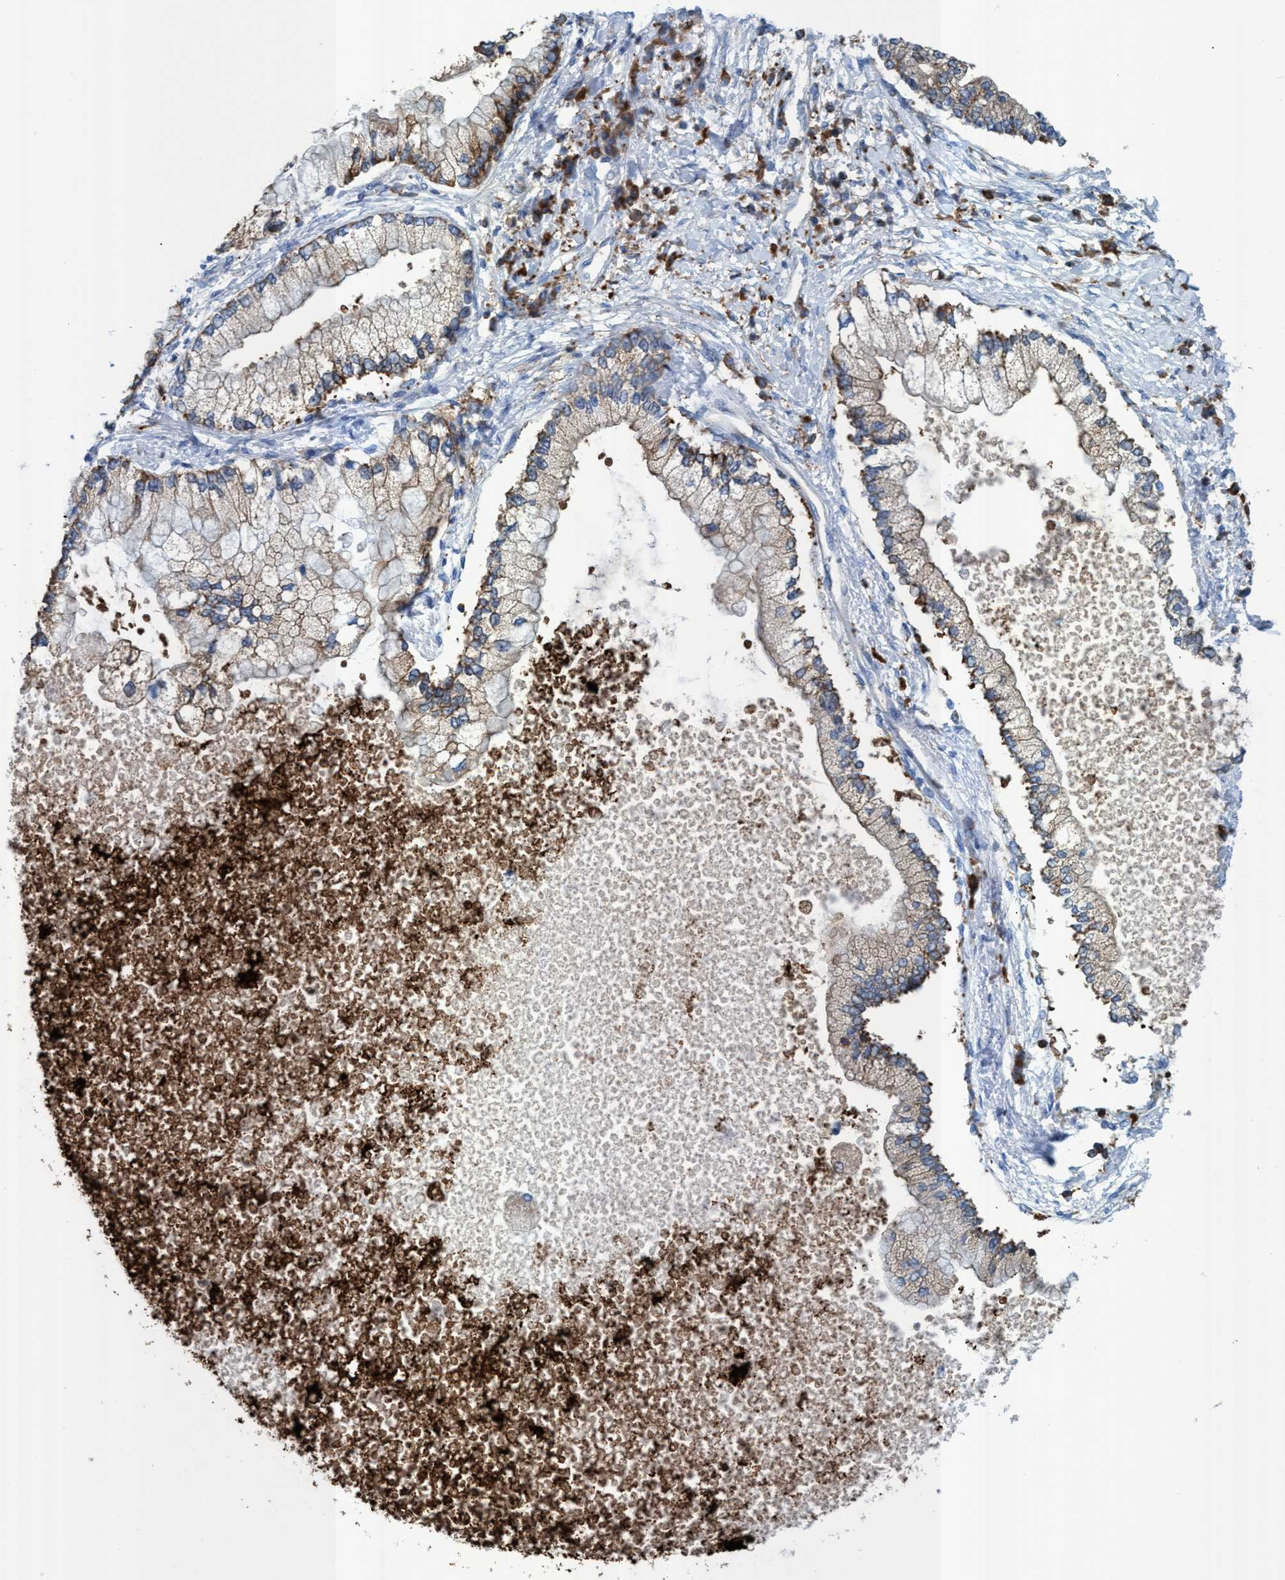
{"staining": {"intensity": "moderate", "quantity": "<25%", "location": "cytoplasmic/membranous"}, "tissue": "liver cancer", "cell_type": "Tumor cells", "image_type": "cancer", "snomed": [{"axis": "morphology", "description": "Cholangiocarcinoma"}, {"axis": "topography", "description": "Liver"}], "caption": "Immunohistochemical staining of liver cancer (cholangiocarcinoma) demonstrates moderate cytoplasmic/membranous protein staining in about <25% of tumor cells. Nuclei are stained in blue.", "gene": "EZR", "patient": {"sex": "male", "age": 50}}